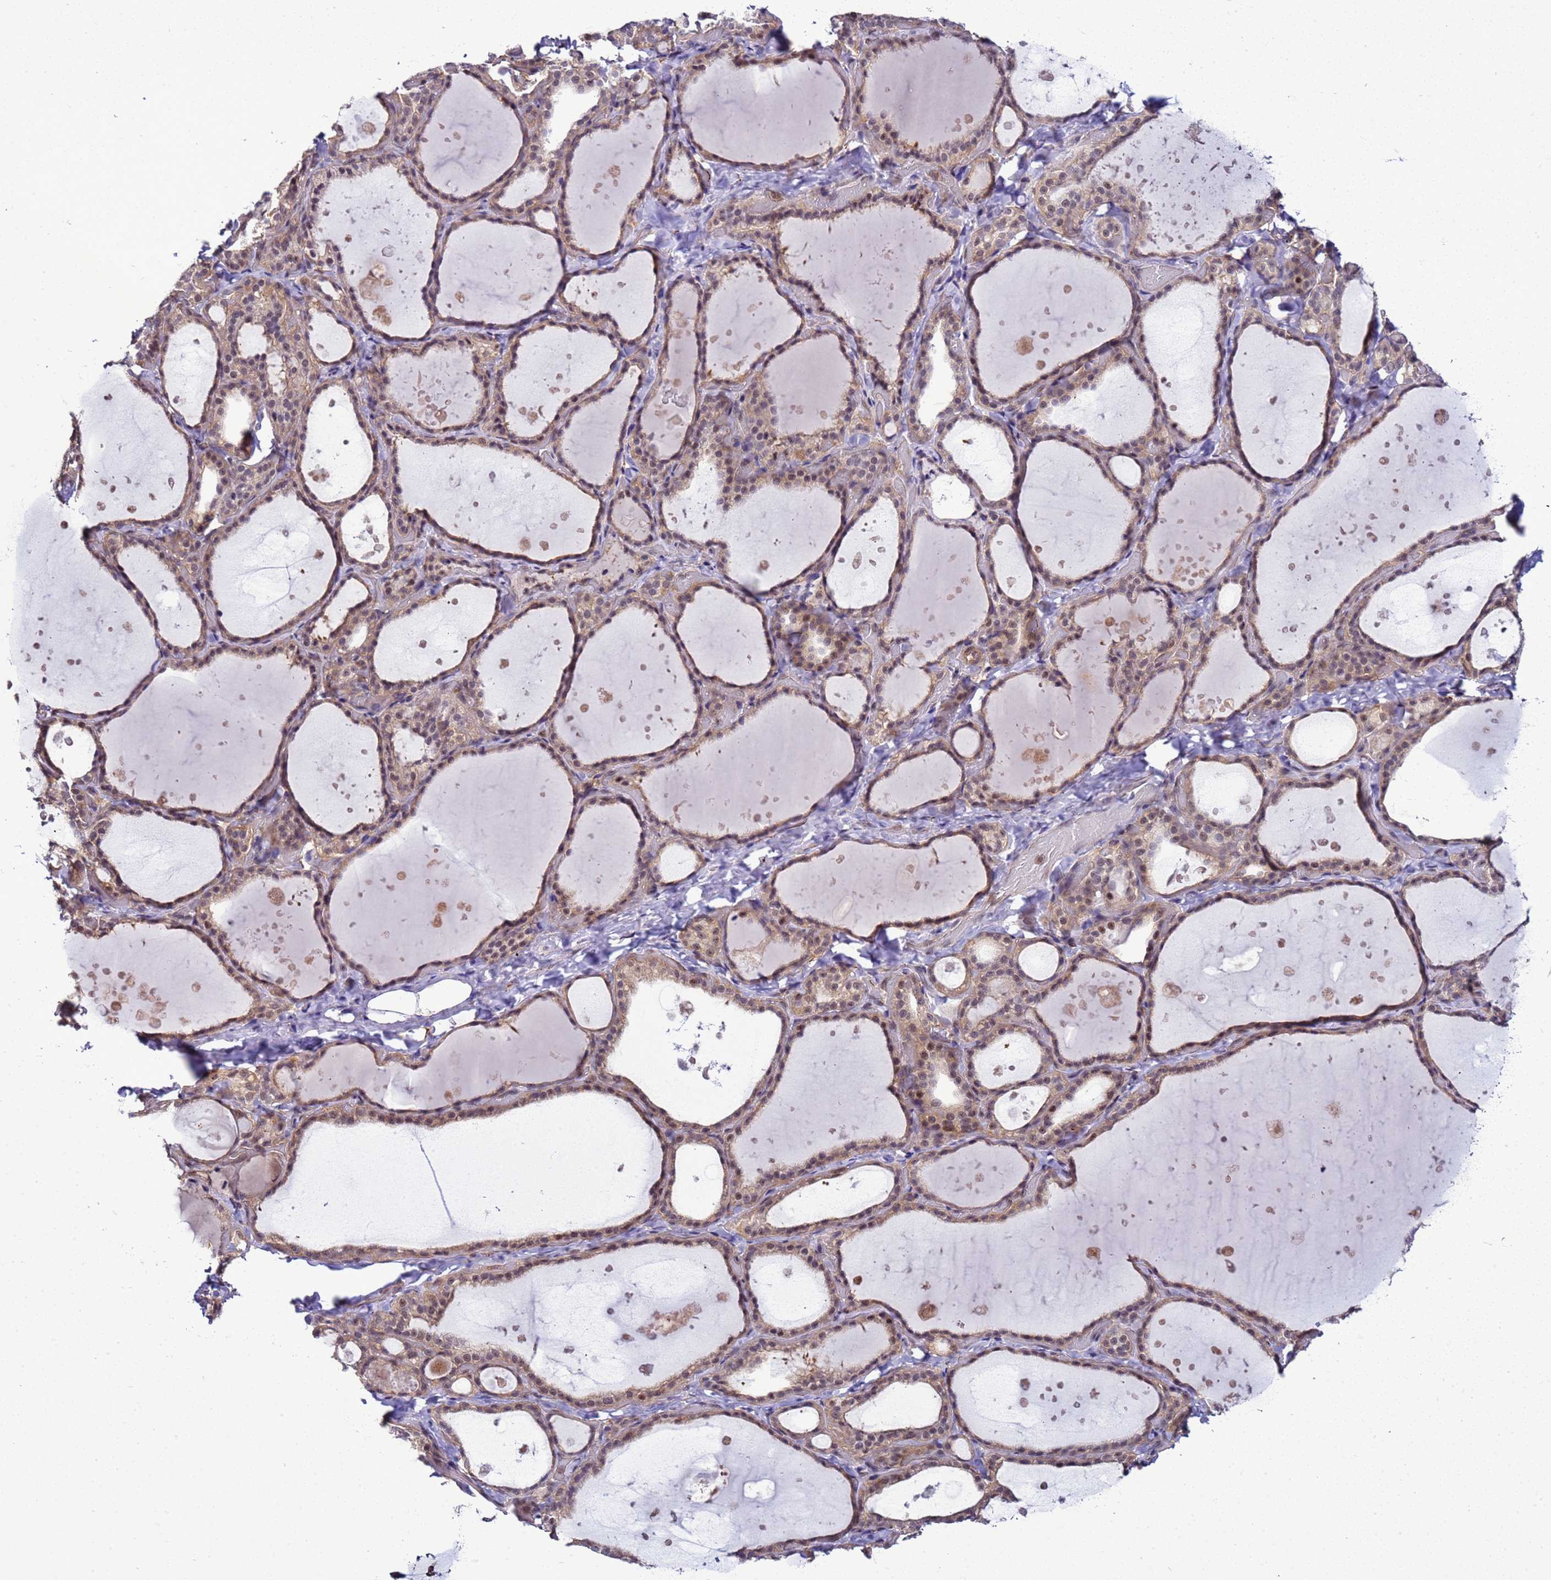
{"staining": {"intensity": "moderate", "quantity": ">75%", "location": "cytoplasmic/membranous,nuclear"}, "tissue": "thyroid gland", "cell_type": "Glandular cells", "image_type": "normal", "snomed": [{"axis": "morphology", "description": "Normal tissue, NOS"}, {"axis": "topography", "description": "Thyroid gland"}], "caption": "IHC (DAB) staining of unremarkable human thyroid gland reveals moderate cytoplasmic/membranous,nuclear protein staining in approximately >75% of glandular cells. (Stains: DAB (3,3'-diaminobenzidine) in brown, nuclei in blue, Microscopy: brightfield microscopy at high magnification).", "gene": "GEN1", "patient": {"sex": "female", "age": 44}}